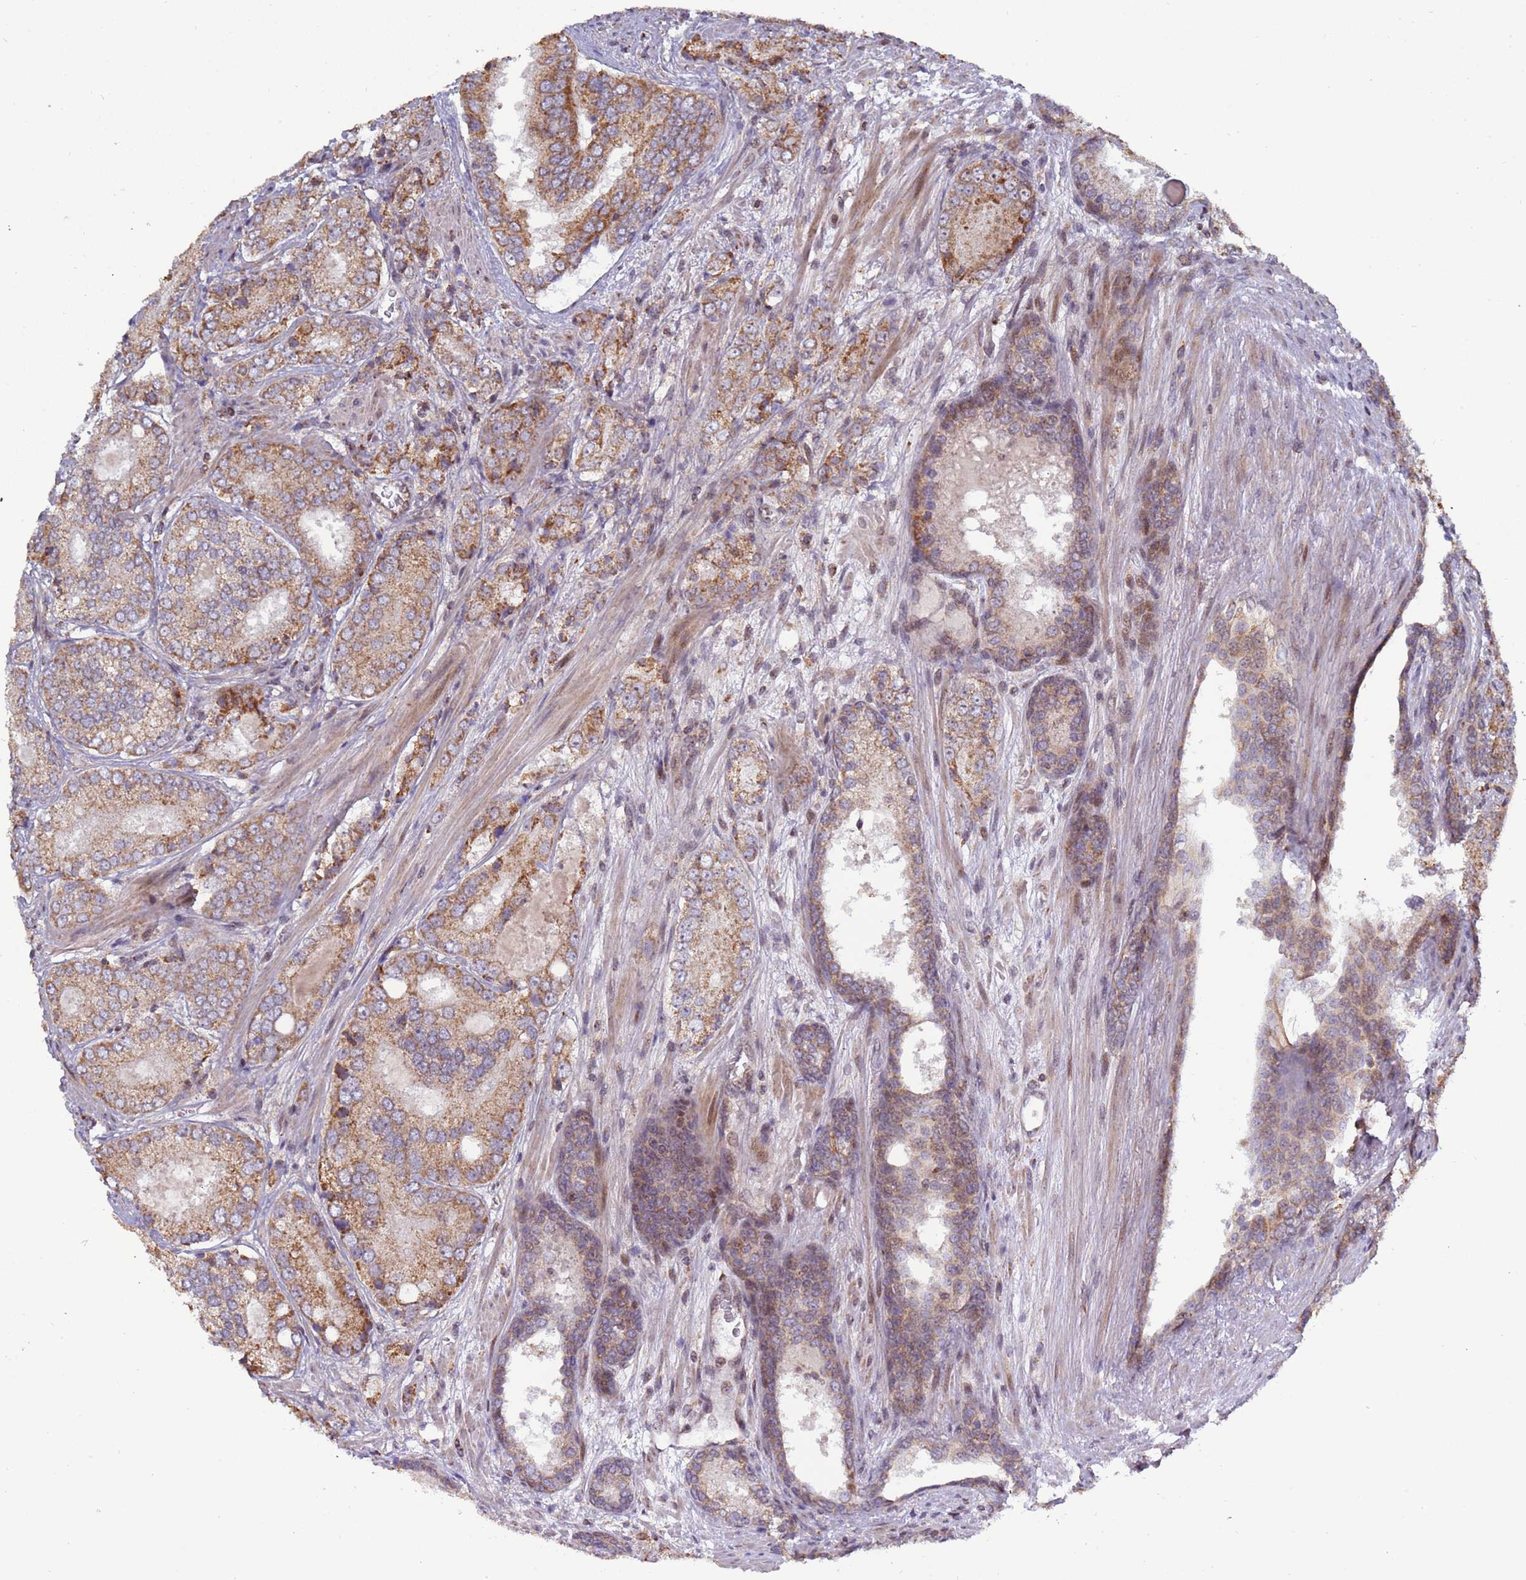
{"staining": {"intensity": "moderate", "quantity": ">75%", "location": "cytoplasmic/membranous"}, "tissue": "prostate cancer", "cell_type": "Tumor cells", "image_type": "cancer", "snomed": [{"axis": "morphology", "description": "Adenocarcinoma, High grade"}, {"axis": "topography", "description": "Prostate"}], "caption": "Tumor cells exhibit medium levels of moderate cytoplasmic/membranous positivity in approximately >75% of cells in human prostate high-grade adenocarcinoma.", "gene": "RCOR2", "patient": {"sex": "male", "age": 63}}